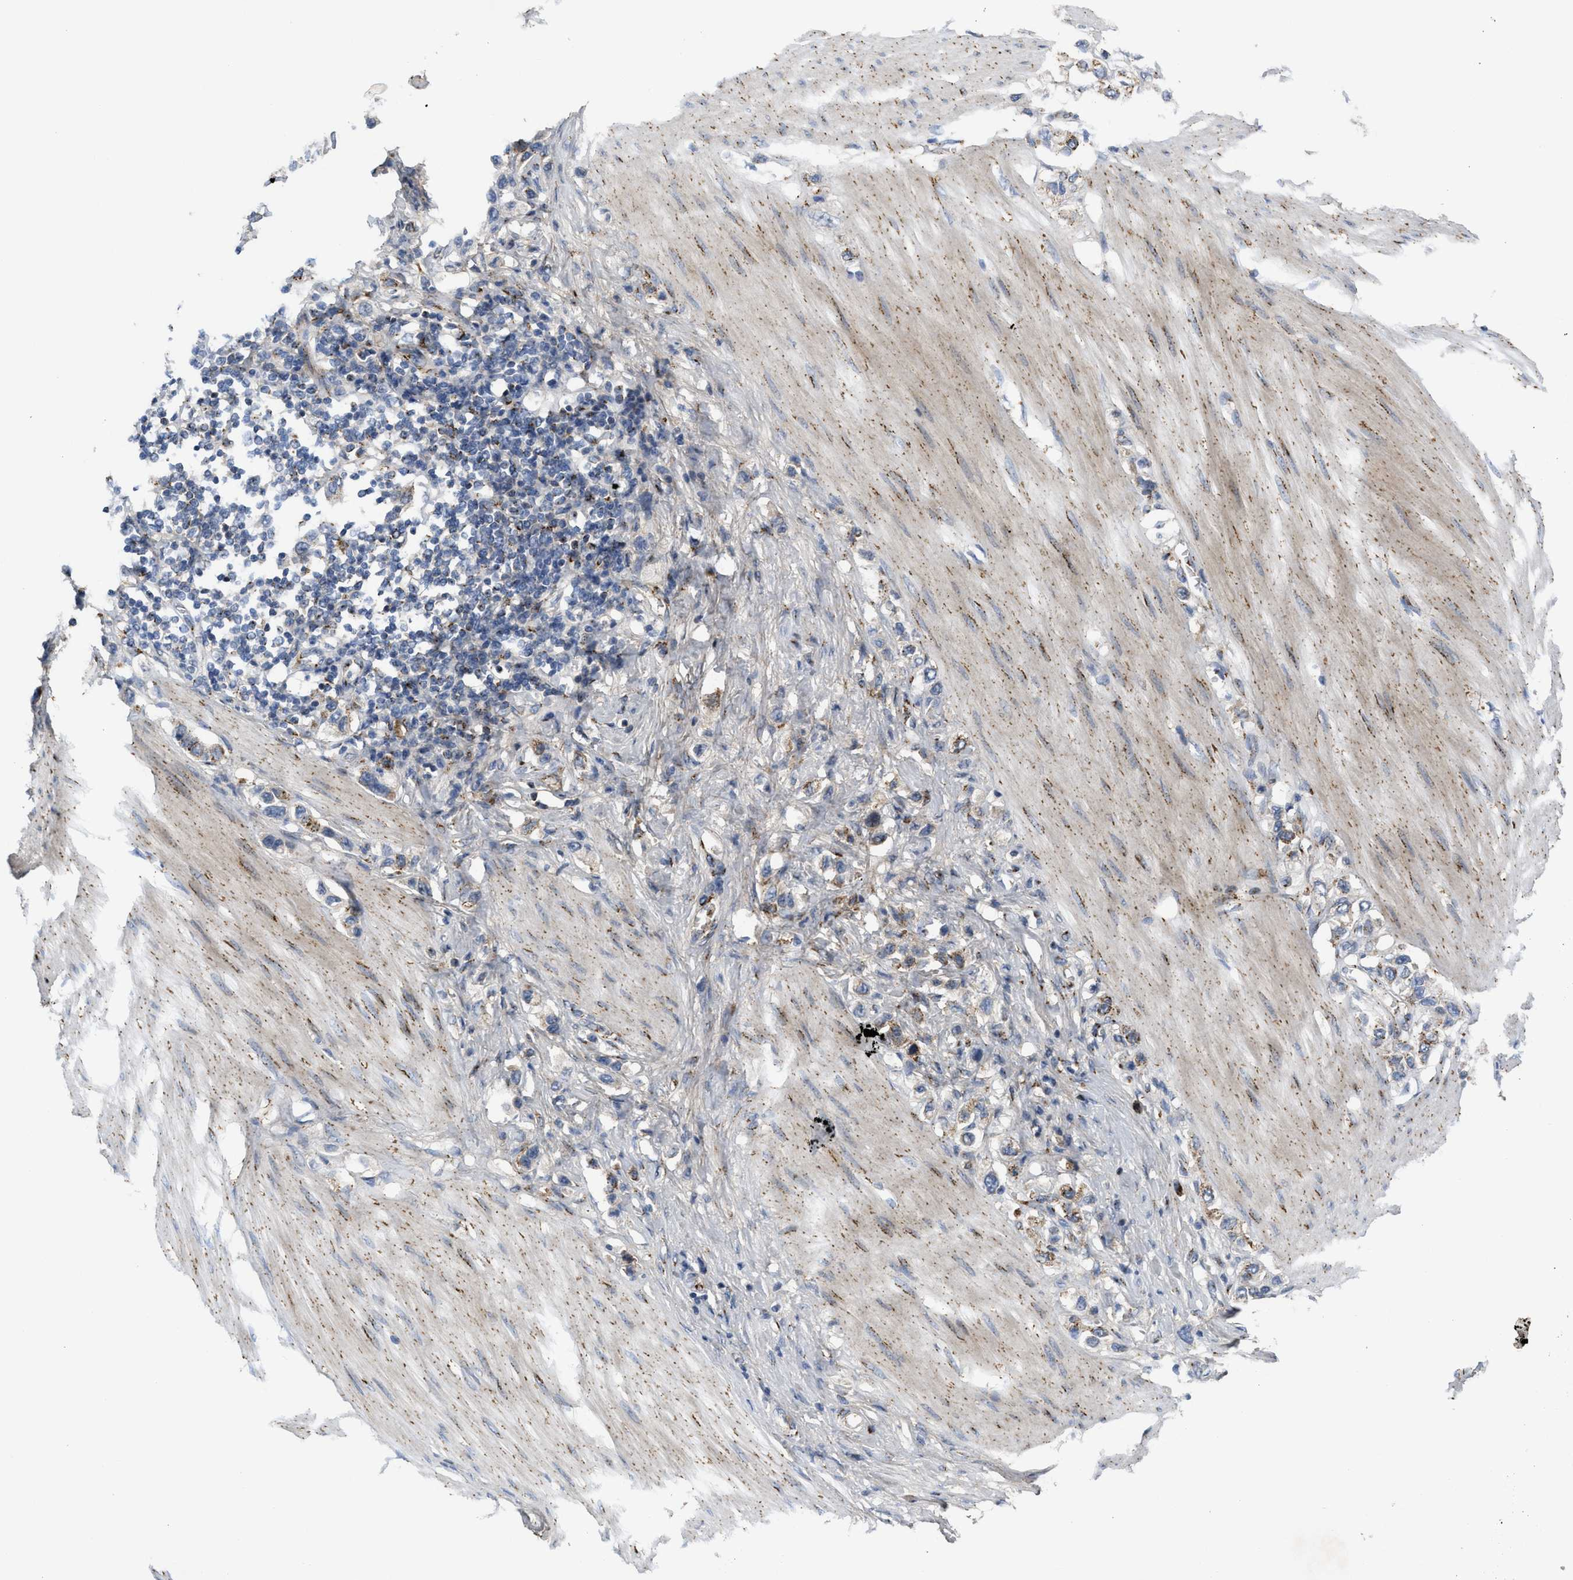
{"staining": {"intensity": "moderate", "quantity": "25%-75%", "location": "cytoplasmic/membranous"}, "tissue": "stomach cancer", "cell_type": "Tumor cells", "image_type": "cancer", "snomed": [{"axis": "morphology", "description": "Adenocarcinoma, NOS"}, {"axis": "topography", "description": "Stomach"}], "caption": "Immunohistochemistry (IHC) staining of stomach cancer, which demonstrates medium levels of moderate cytoplasmic/membranous staining in about 25%-75% of tumor cells indicating moderate cytoplasmic/membranous protein staining. The staining was performed using DAB (3,3'-diaminobenzidine) (brown) for protein detection and nuclei were counterstained in hematoxylin (blue).", "gene": "ZNF70", "patient": {"sex": "female", "age": 65}}